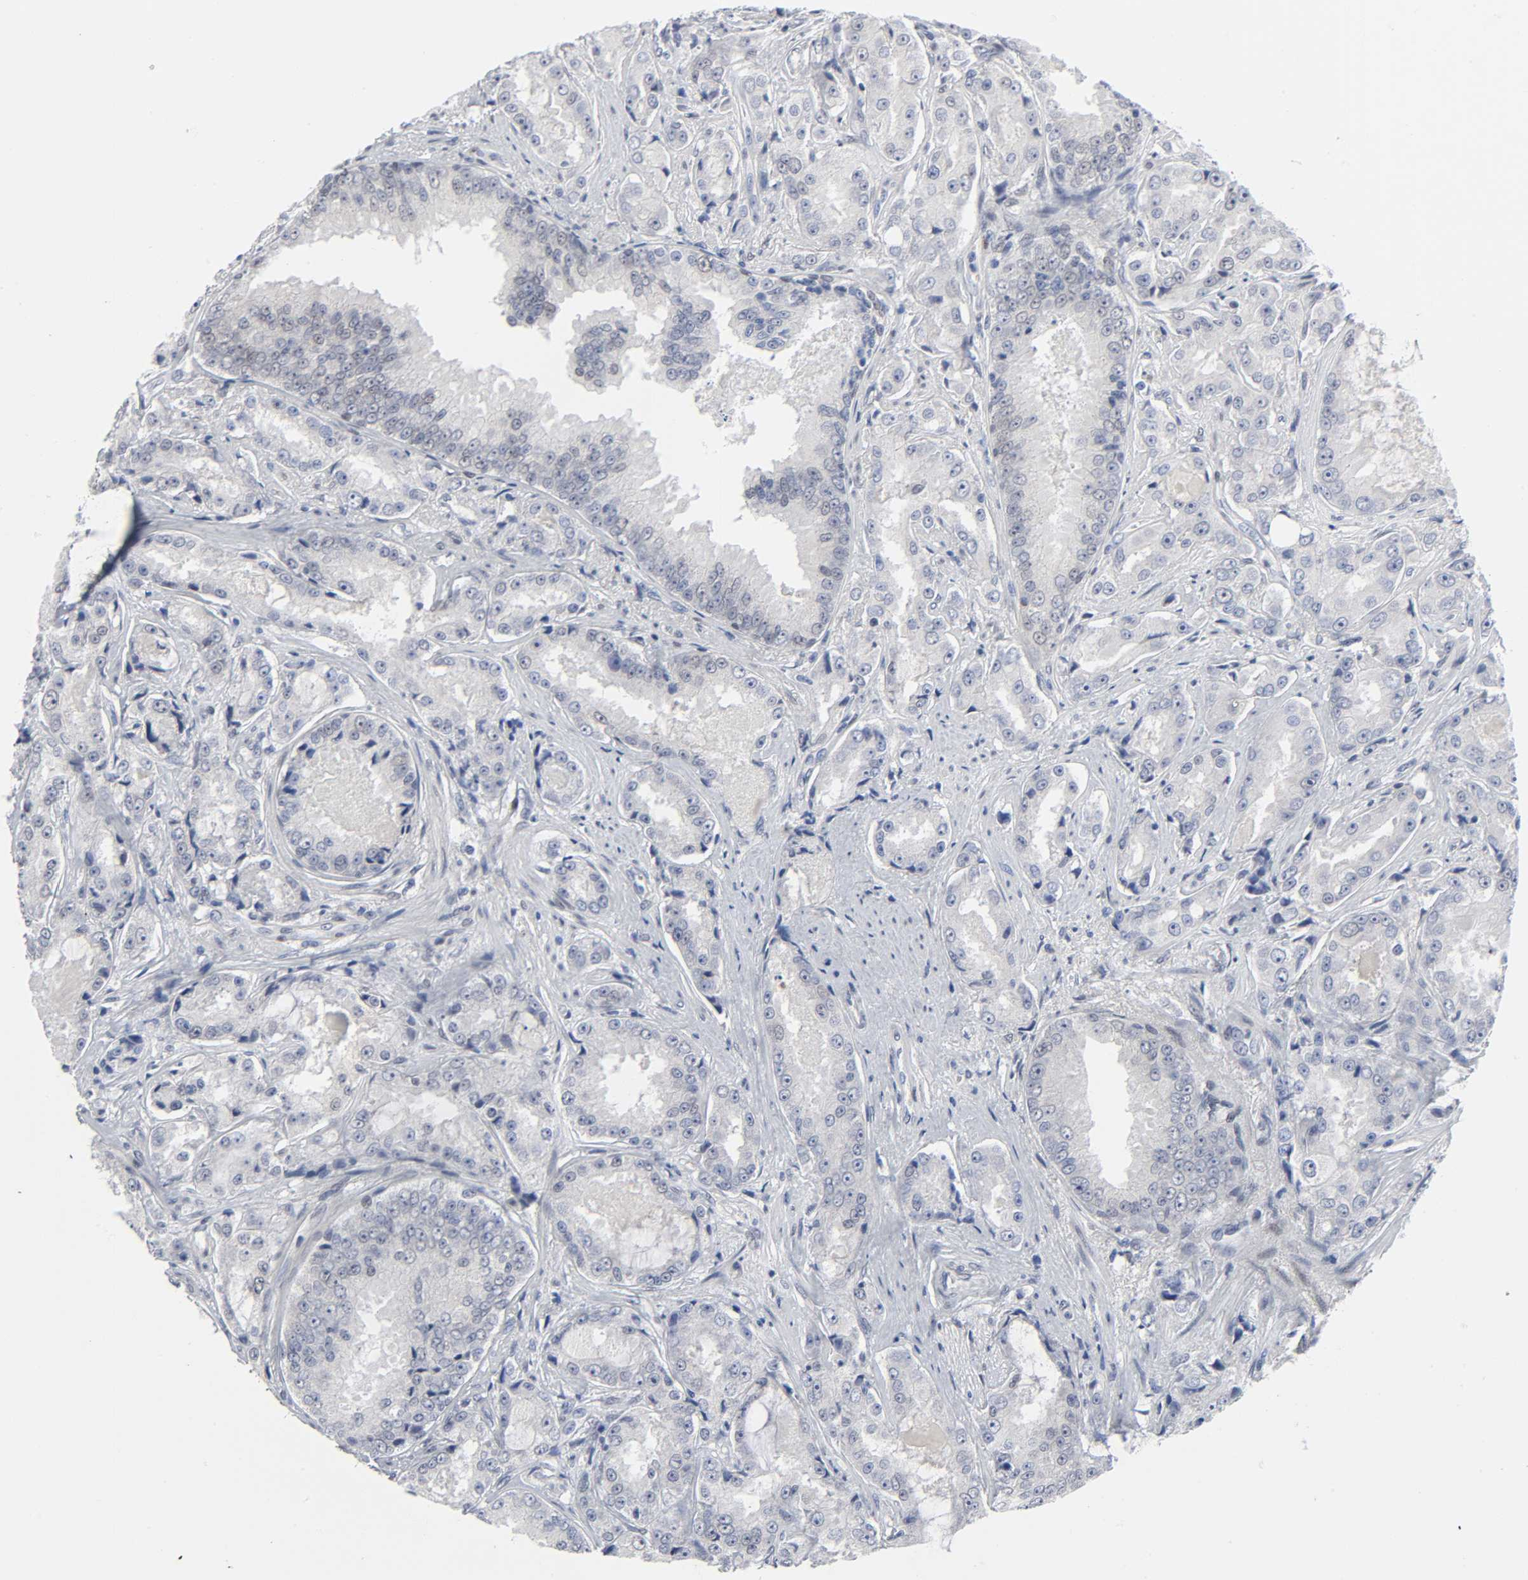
{"staining": {"intensity": "negative", "quantity": "none", "location": "none"}, "tissue": "prostate cancer", "cell_type": "Tumor cells", "image_type": "cancer", "snomed": [{"axis": "morphology", "description": "Adenocarcinoma, High grade"}, {"axis": "topography", "description": "Prostate"}], "caption": "IHC of human prostate high-grade adenocarcinoma displays no positivity in tumor cells.", "gene": "SALL2", "patient": {"sex": "male", "age": 73}}